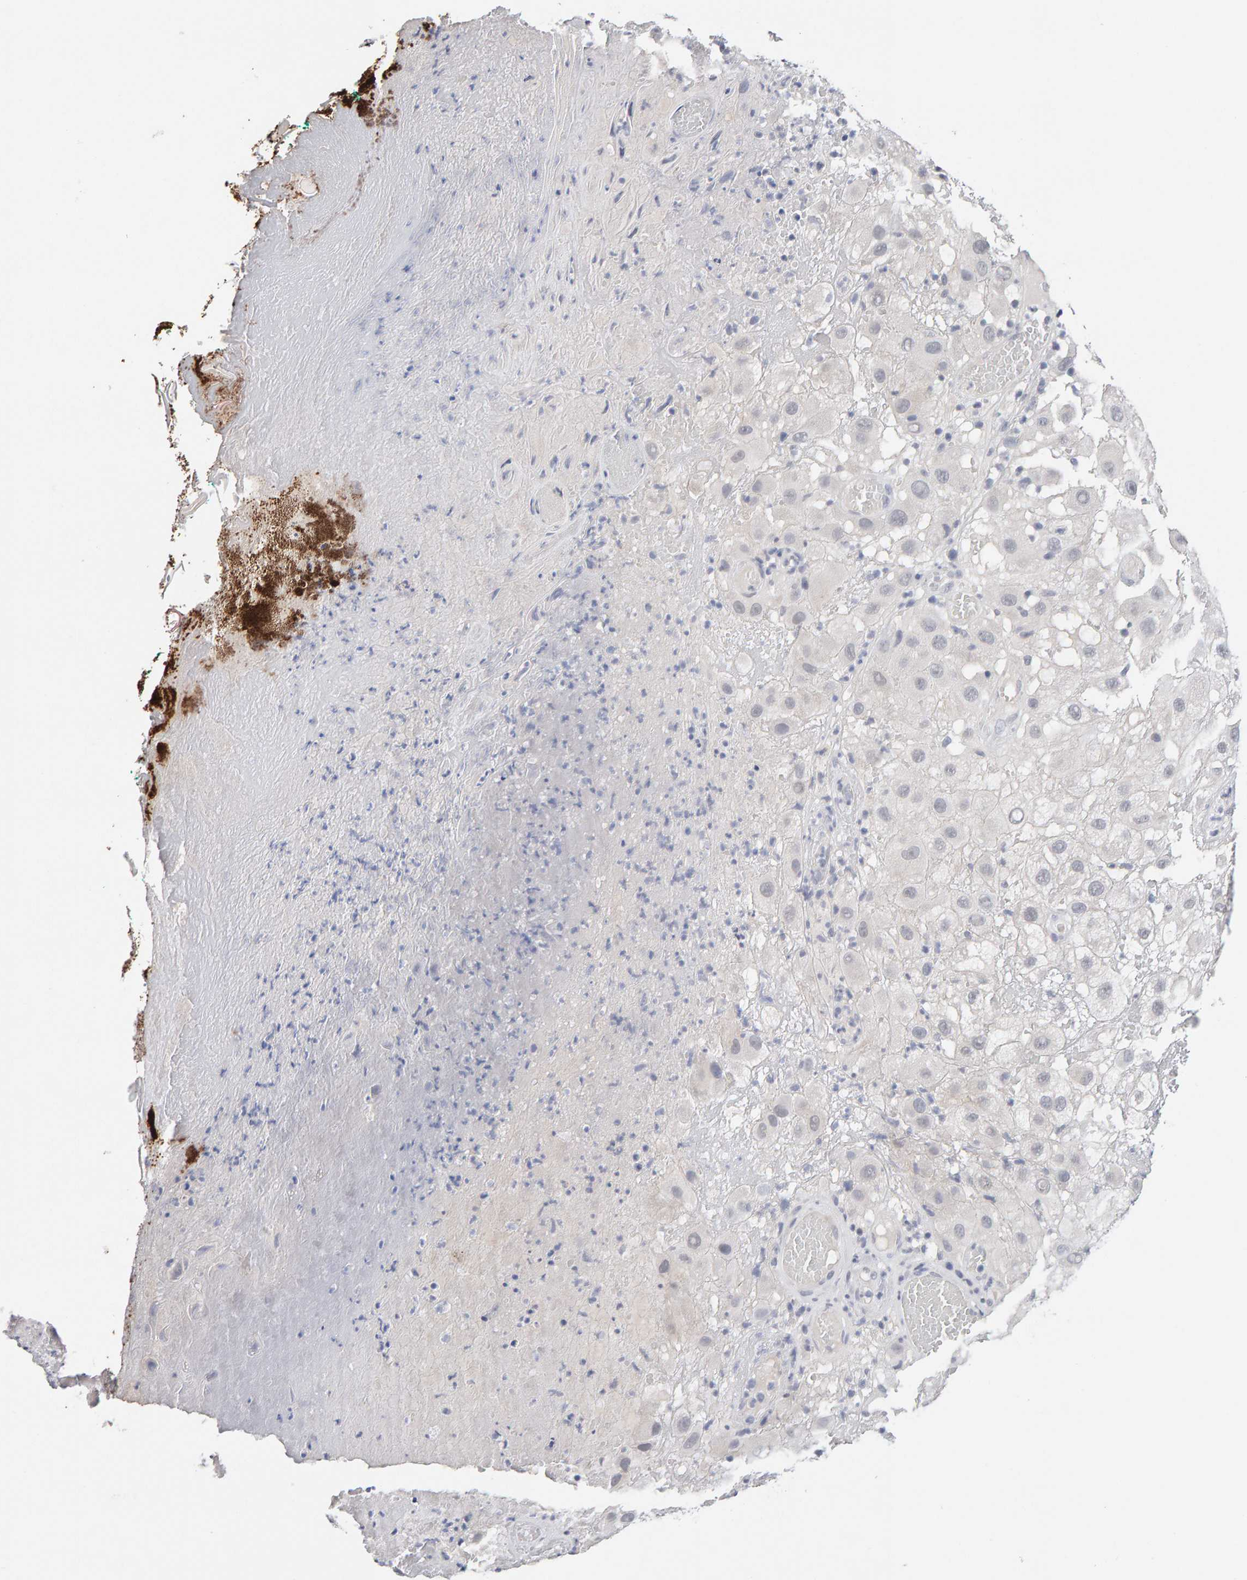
{"staining": {"intensity": "negative", "quantity": "none", "location": "none"}, "tissue": "melanoma", "cell_type": "Tumor cells", "image_type": "cancer", "snomed": [{"axis": "morphology", "description": "Malignant melanoma, NOS"}, {"axis": "topography", "description": "Skin"}], "caption": "This is an immunohistochemistry (IHC) histopathology image of melanoma. There is no positivity in tumor cells.", "gene": "HNF4A", "patient": {"sex": "female", "age": 81}}